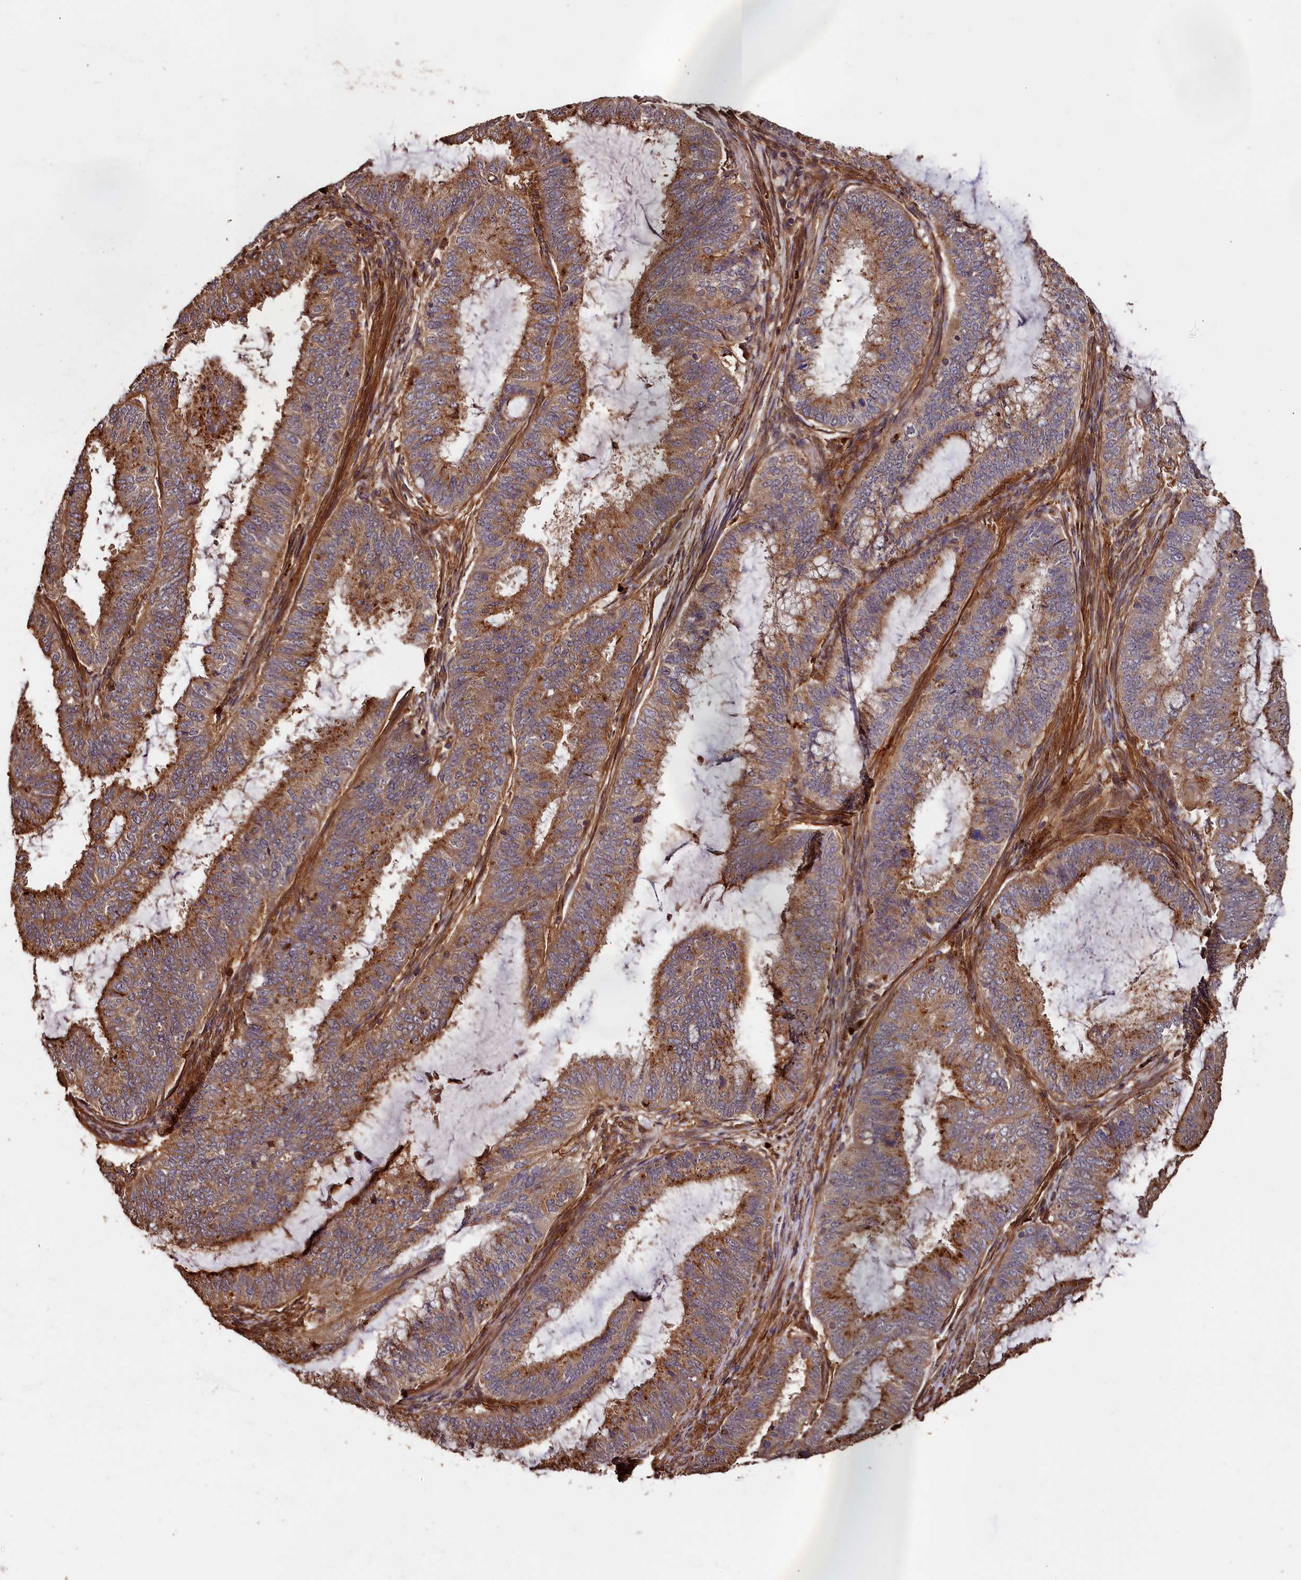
{"staining": {"intensity": "moderate", "quantity": ">75%", "location": "cytoplasmic/membranous"}, "tissue": "endometrial cancer", "cell_type": "Tumor cells", "image_type": "cancer", "snomed": [{"axis": "morphology", "description": "Adenocarcinoma, NOS"}, {"axis": "topography", "description": "Endometrium"}], "caption": "Brown immunohistochemical staining in human adenocarcinoma (endometrial) shows moderate cytoplasmic/membranous positivity in about >75% of tumor cells.", "gene": "MMP15", "patient": {"sex": "female", "age": 51}}